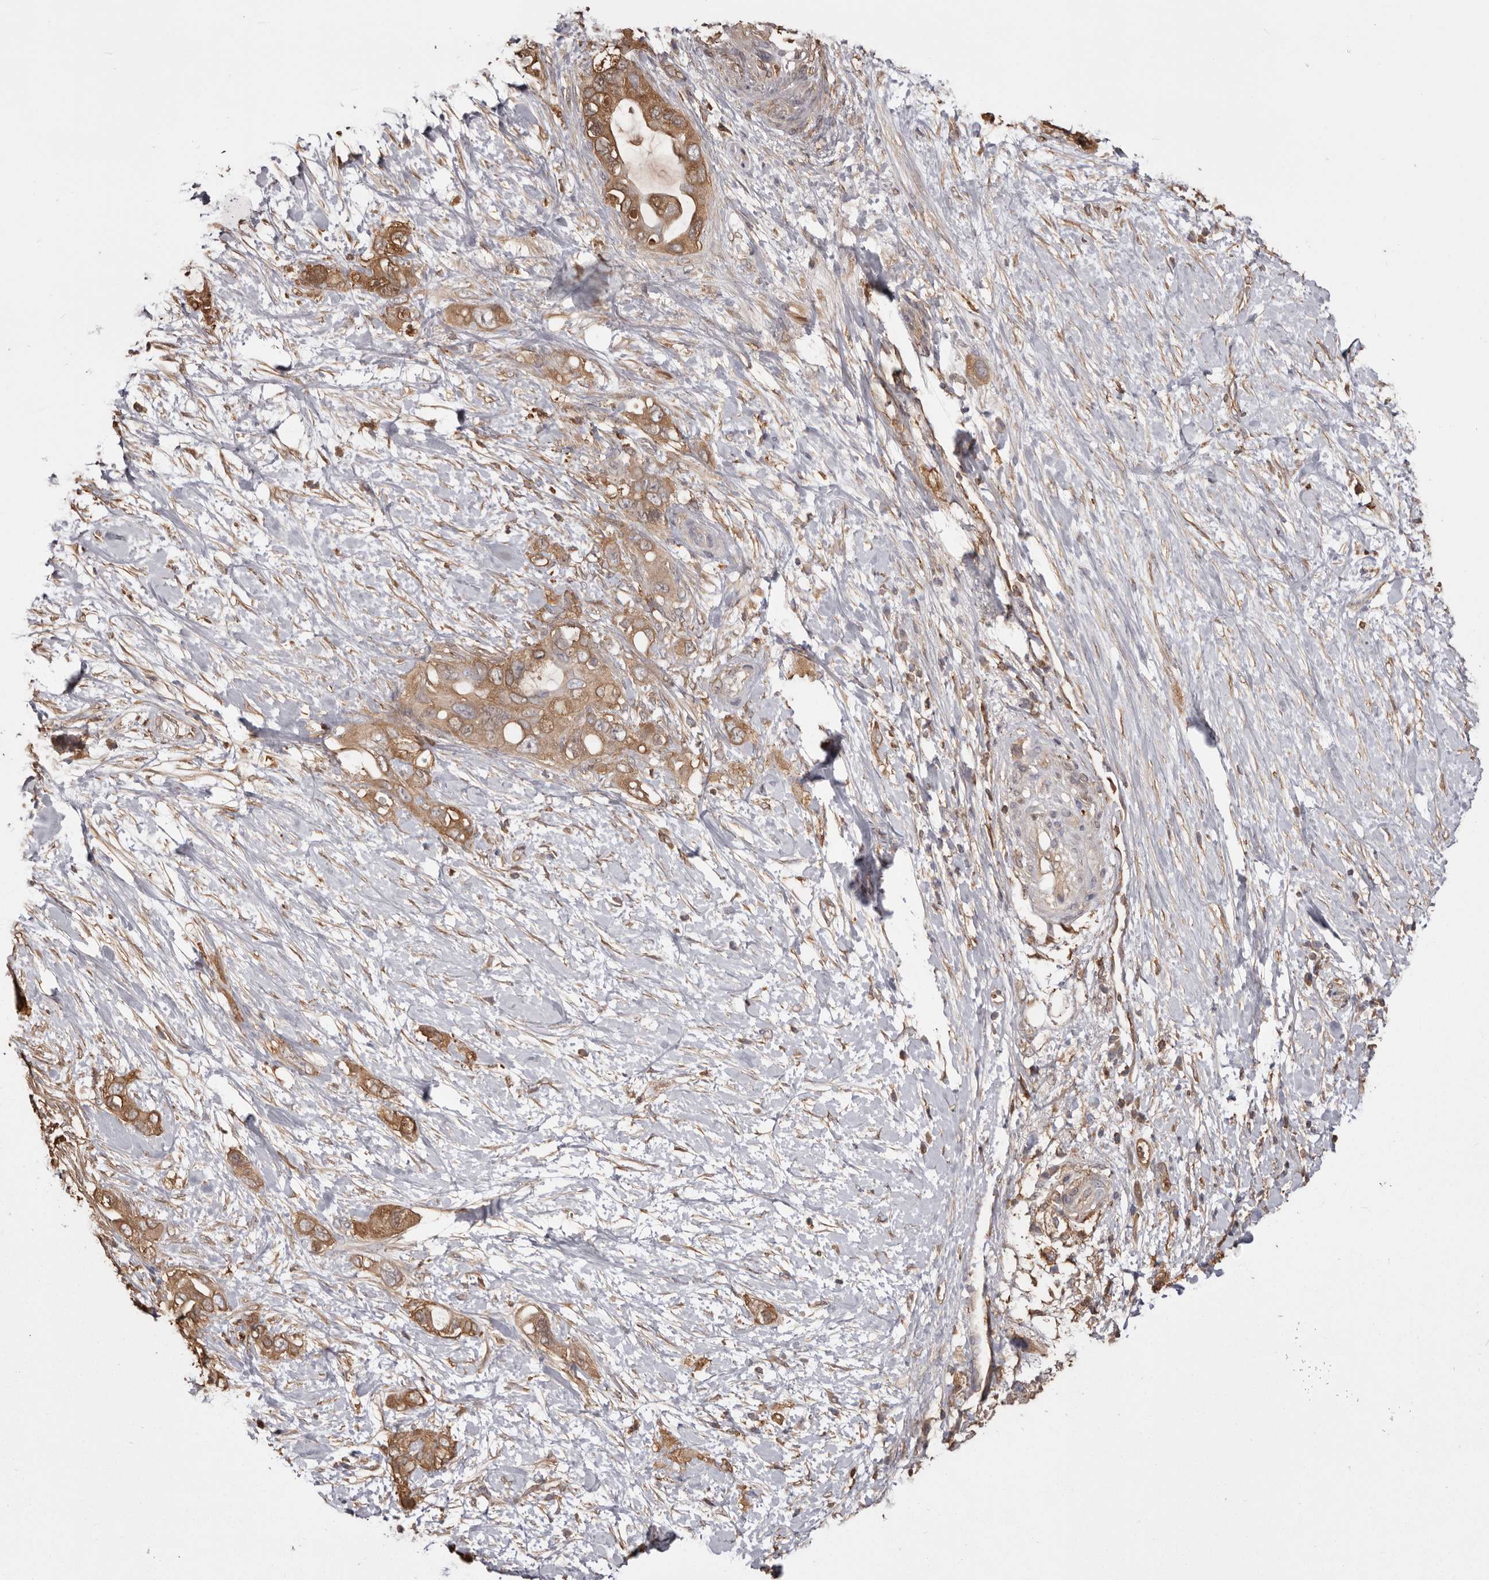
{"staining": {"intensity": "moderate", "quantity": ">75%", "location": "cytoplasmic/membranous"}, "tissue": "pancreatic cancer", "cell_type": "Tumor cells", "image_type": "cancer", "snomed": [{"axis": "morphology", "description": "Adenocarcinoma, NOS"}, {"axis": "topography", "description": "Pancreas"}], "caption": "Tumor cells exhibit medium levels of moderate cytoplasmic/membranous positivity in about >75% of cells in pancreatic adenocarcinoma.", "gene": "PKM", "patient": {"sex": "female", "age": 56}}